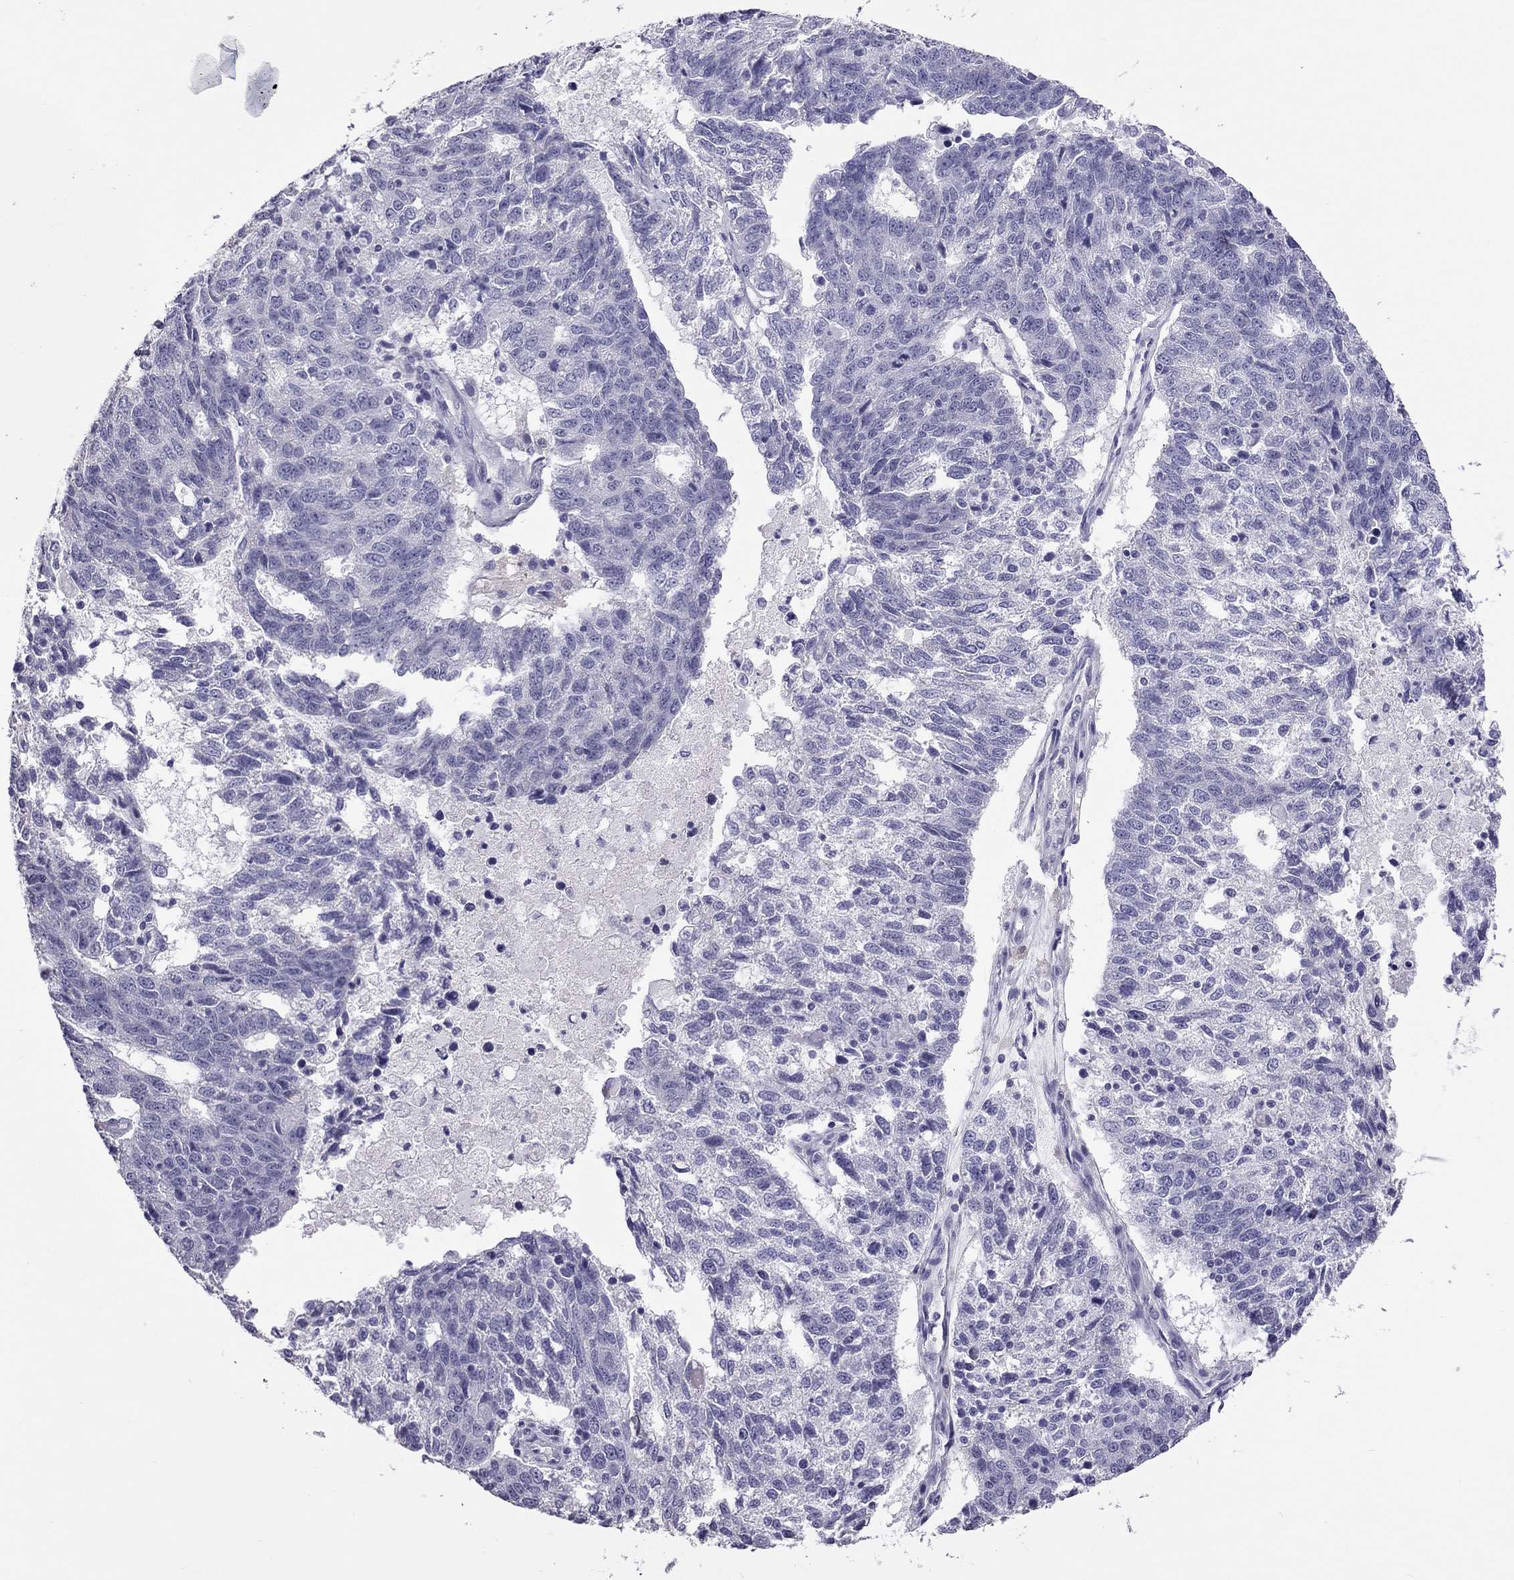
{"staining": {"intensity": "negative", "quantity": "none", "location": "none"}, "tissue": "ovarian cancer", "cell_type": "Tumor cells", "image_type": "cancer", "snomed": [{"axis": "morphology", "description": "Cystadenocarcinoma, serous, NOS"}, {"axis": "topography", "description": "Ovary"}], "caption": "The image exhibits no significant staining in tumor cells of ovarian cancer.", "gene": "PPP1R3A", "patient": {"sex": "female", "age": 71}}